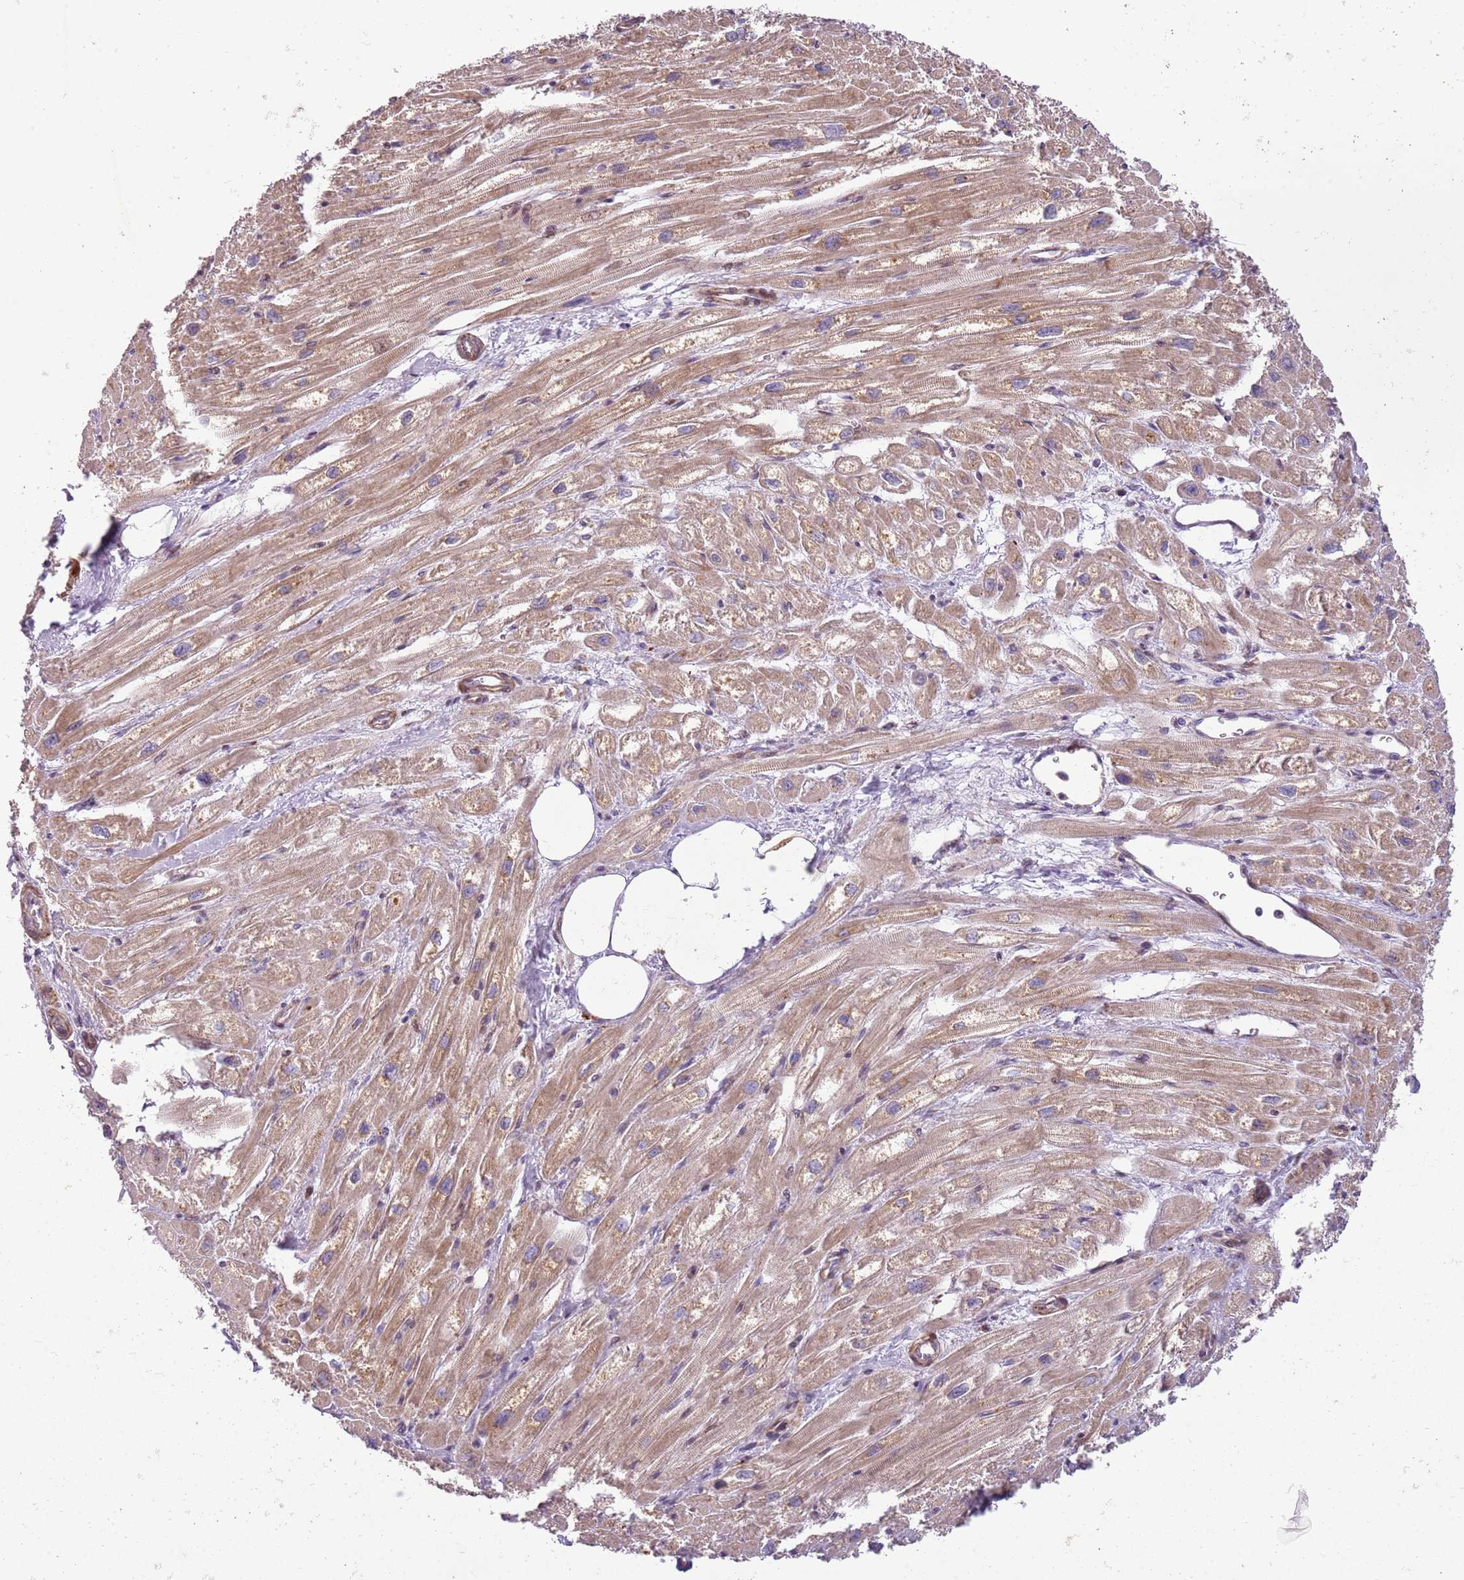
{"staining": {"intensity": "moderate", "quantity": ">75%", "location": "cytoplasmic/membranous"}, "tissue": "heart muscle", "cell_type": "Cardiomyocytes", "image_type": "normal", "snomed": [{"axis": "morphology", "description": "Normal tissue, NOS"}, {"axis": "topography", "description": "Heart"}], "caption": "Immunohistochemical staining of benign human heart muscle exhibits medium levels of moderate cytoplasmic/membranous positivity in approximately >75% of cardiomyocytes.", "gene": "PVRIG", "patient": {"sex": "male", "age": 50}}